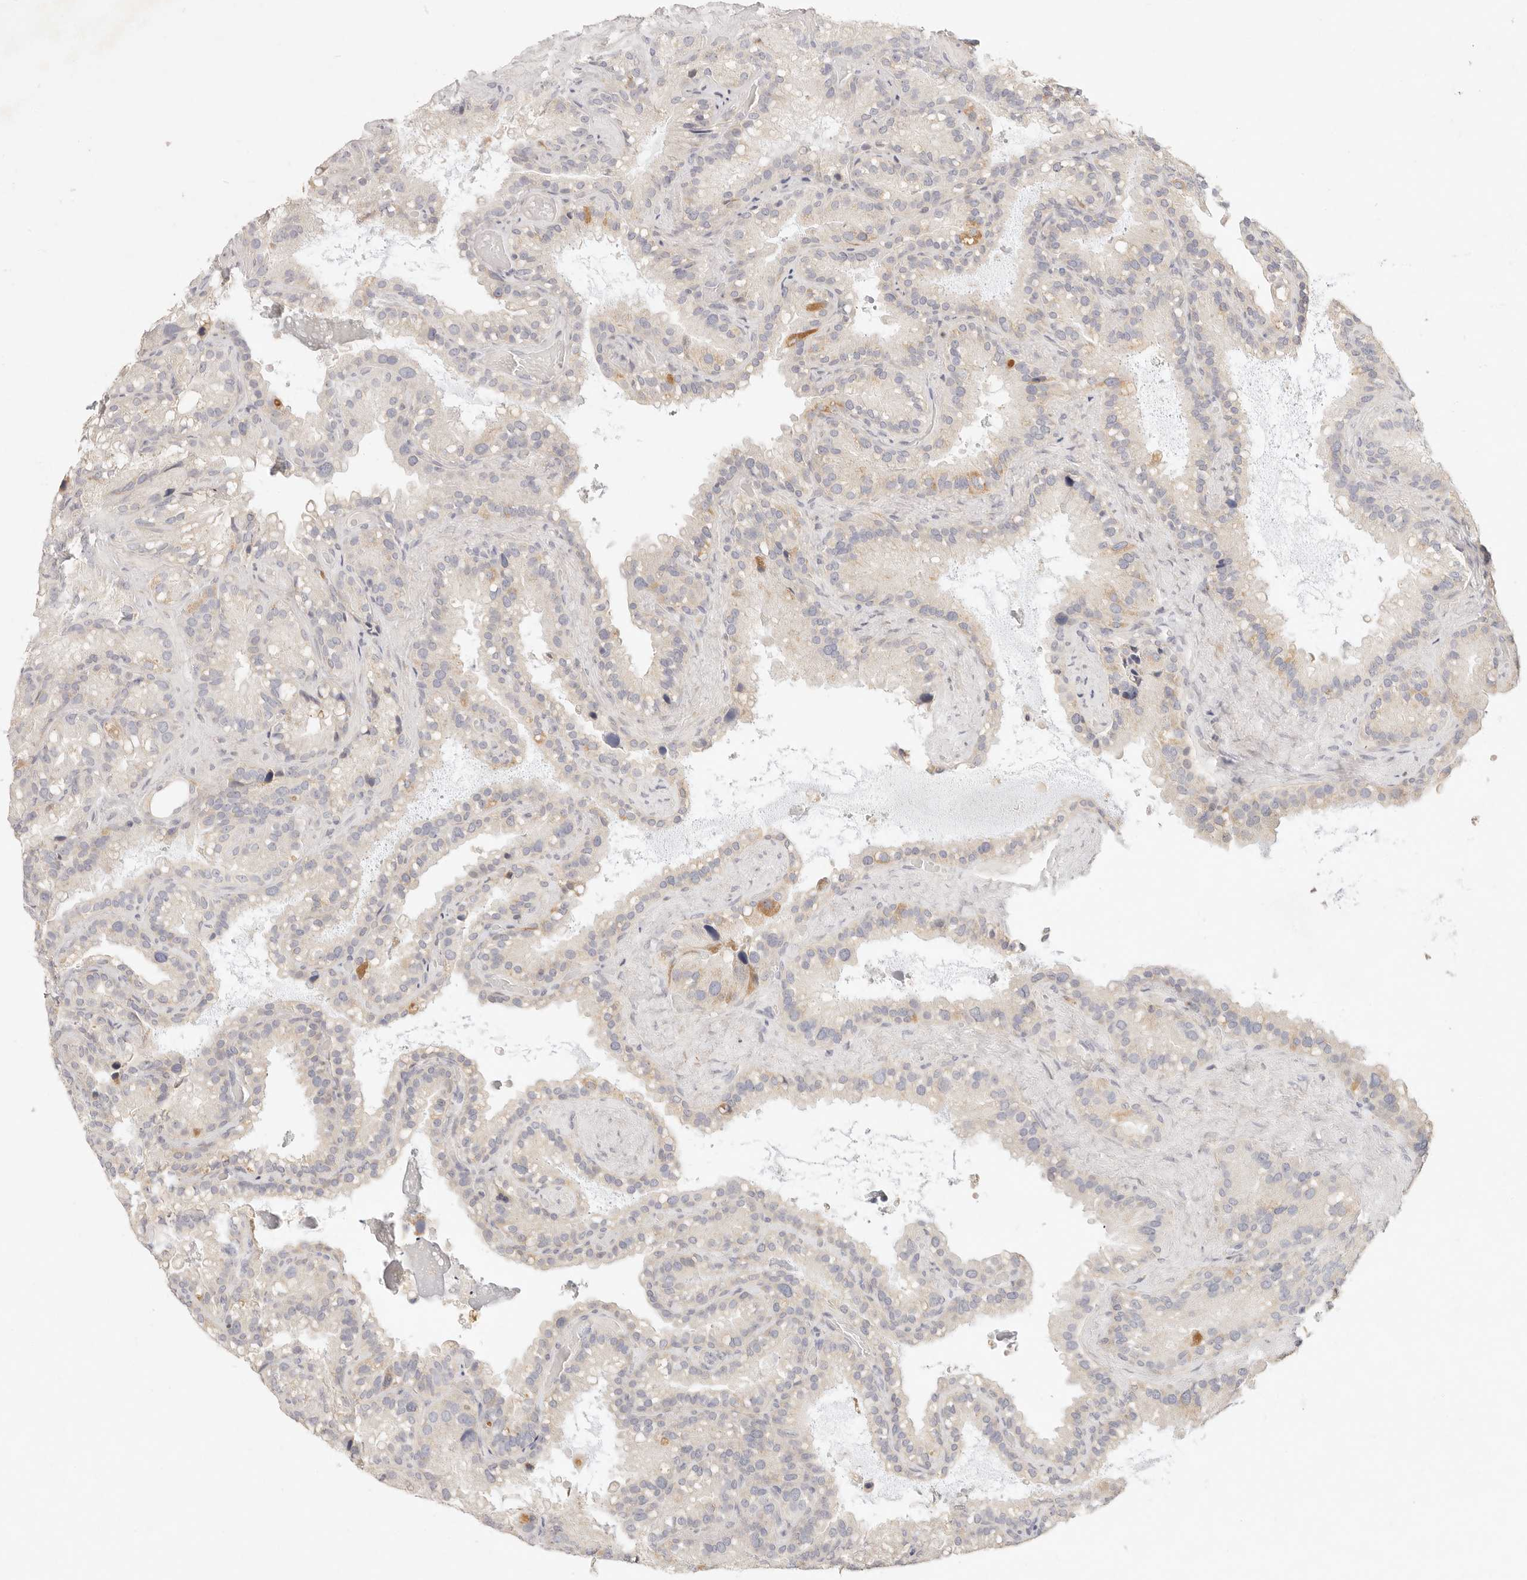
{"staining": {"intensity": "weak", "quantity": "<25%", "location": "cytoplasmic/membranous"}, "tissue": "seminal vesicle", "cell_type": "Glandular cells", "image_type": "normal", "snomed": [{"axis": "morphology", "description": "Normal tissue, NOS"}, {"axis": "topography", "description": "Prostate"}, {"axis": "topography", "description": "Seminal veicle"}], "caption": "Immunohistochemistry micrograph of unremarkable seminal vesicle: seminal vesicle stained with DAB (3,3'-diaminobenzidine) shows no significant protein expression in glandular cells.", "gene": "GPR156", "patient": {"sex": "male", "age": 68}}